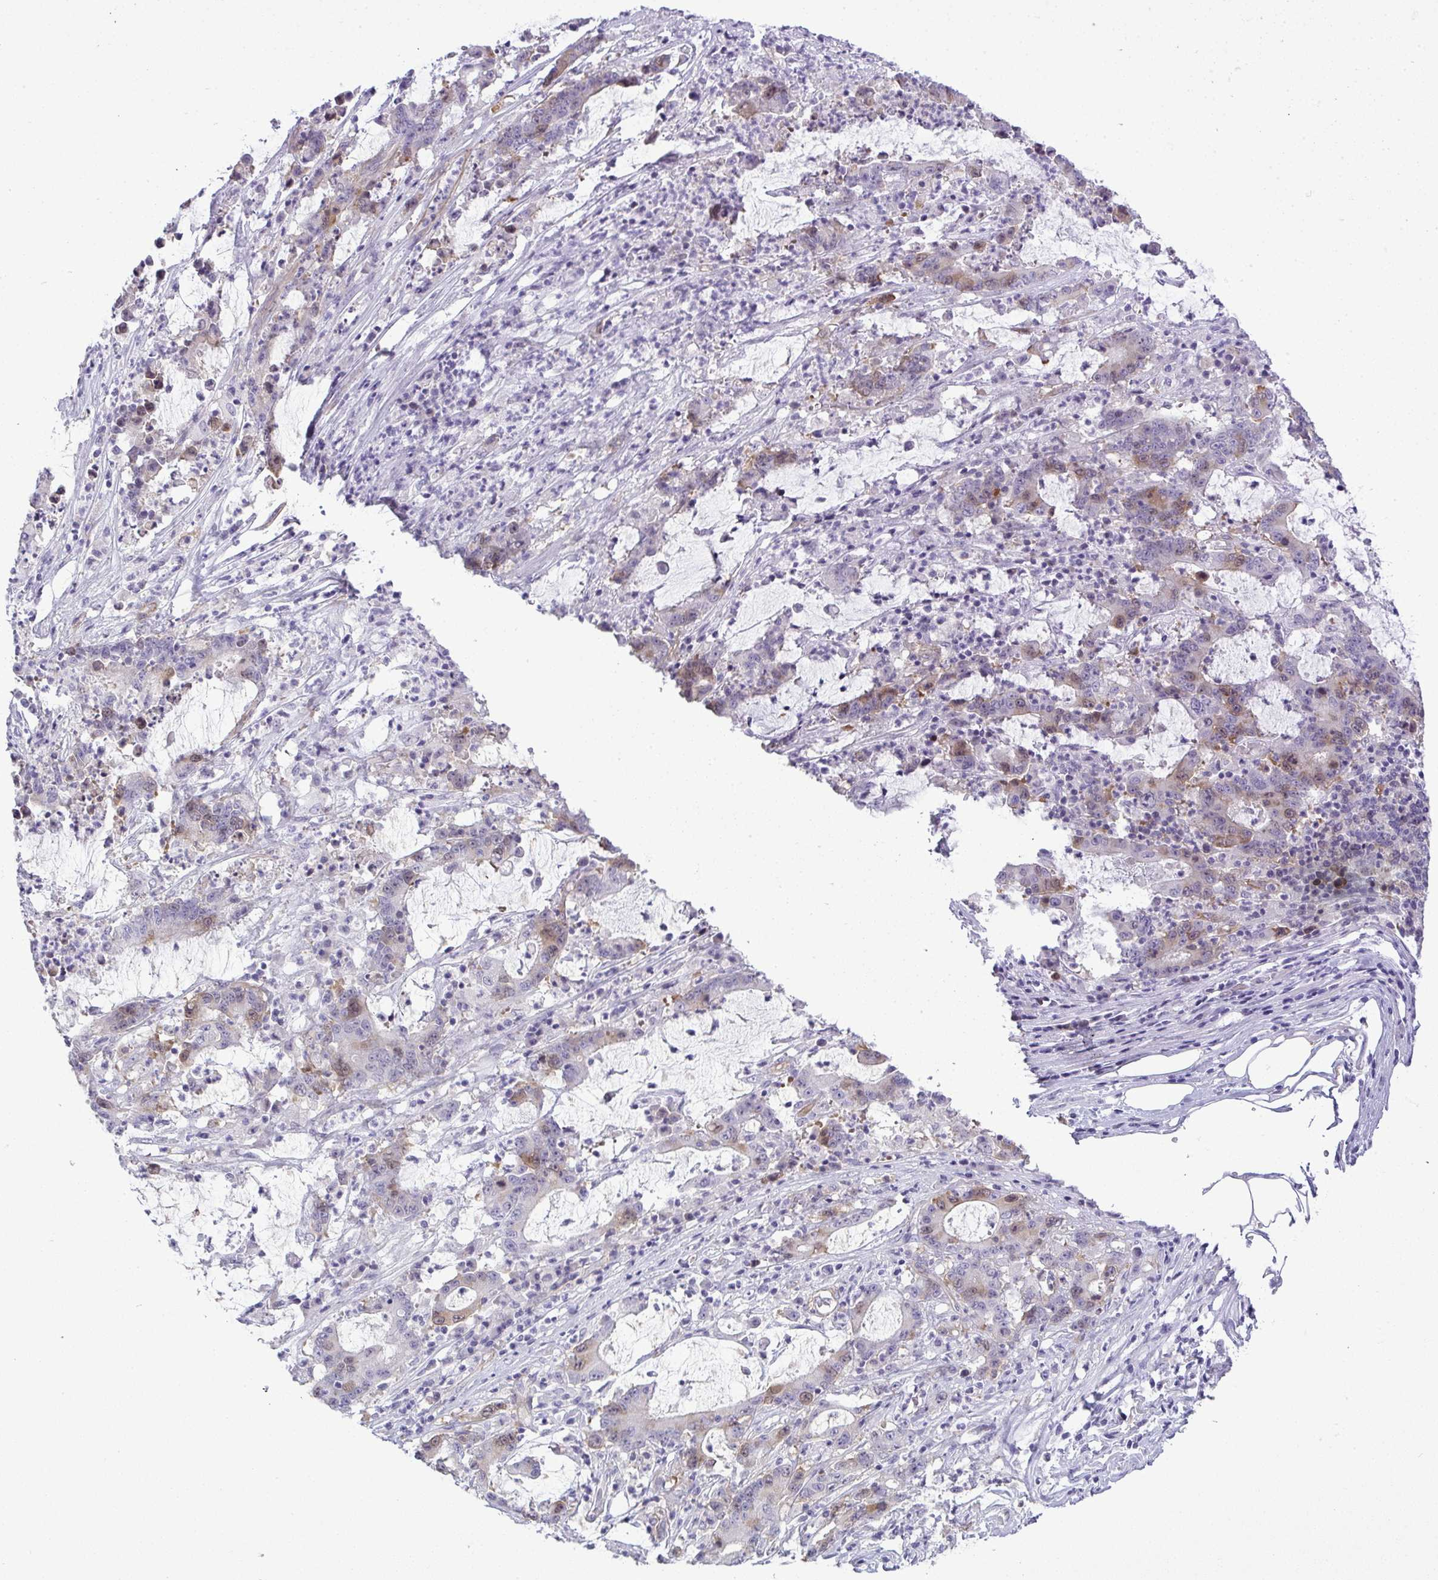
{"staining": {"intensity": "weak", "quantity": "<25%", "location": "cytoplasmic/membranous,nuclear"}, "tissue": "stomach cancer", "cell_type": "Tumor cells", "image_type": "cancer", "snomed": [{"axis": "morphology", "description": "Adenocarcinoma, NOS"}, {"axis": "topography", "description": "Stomach, upper"}], "caption": "Human stomach cancer stained for a protein using immunohistochemistry (IHC) demonstrates no expression in tumor cells.", "gene": "UBE2S", "patient": {"sex": "male", "age": 68}}